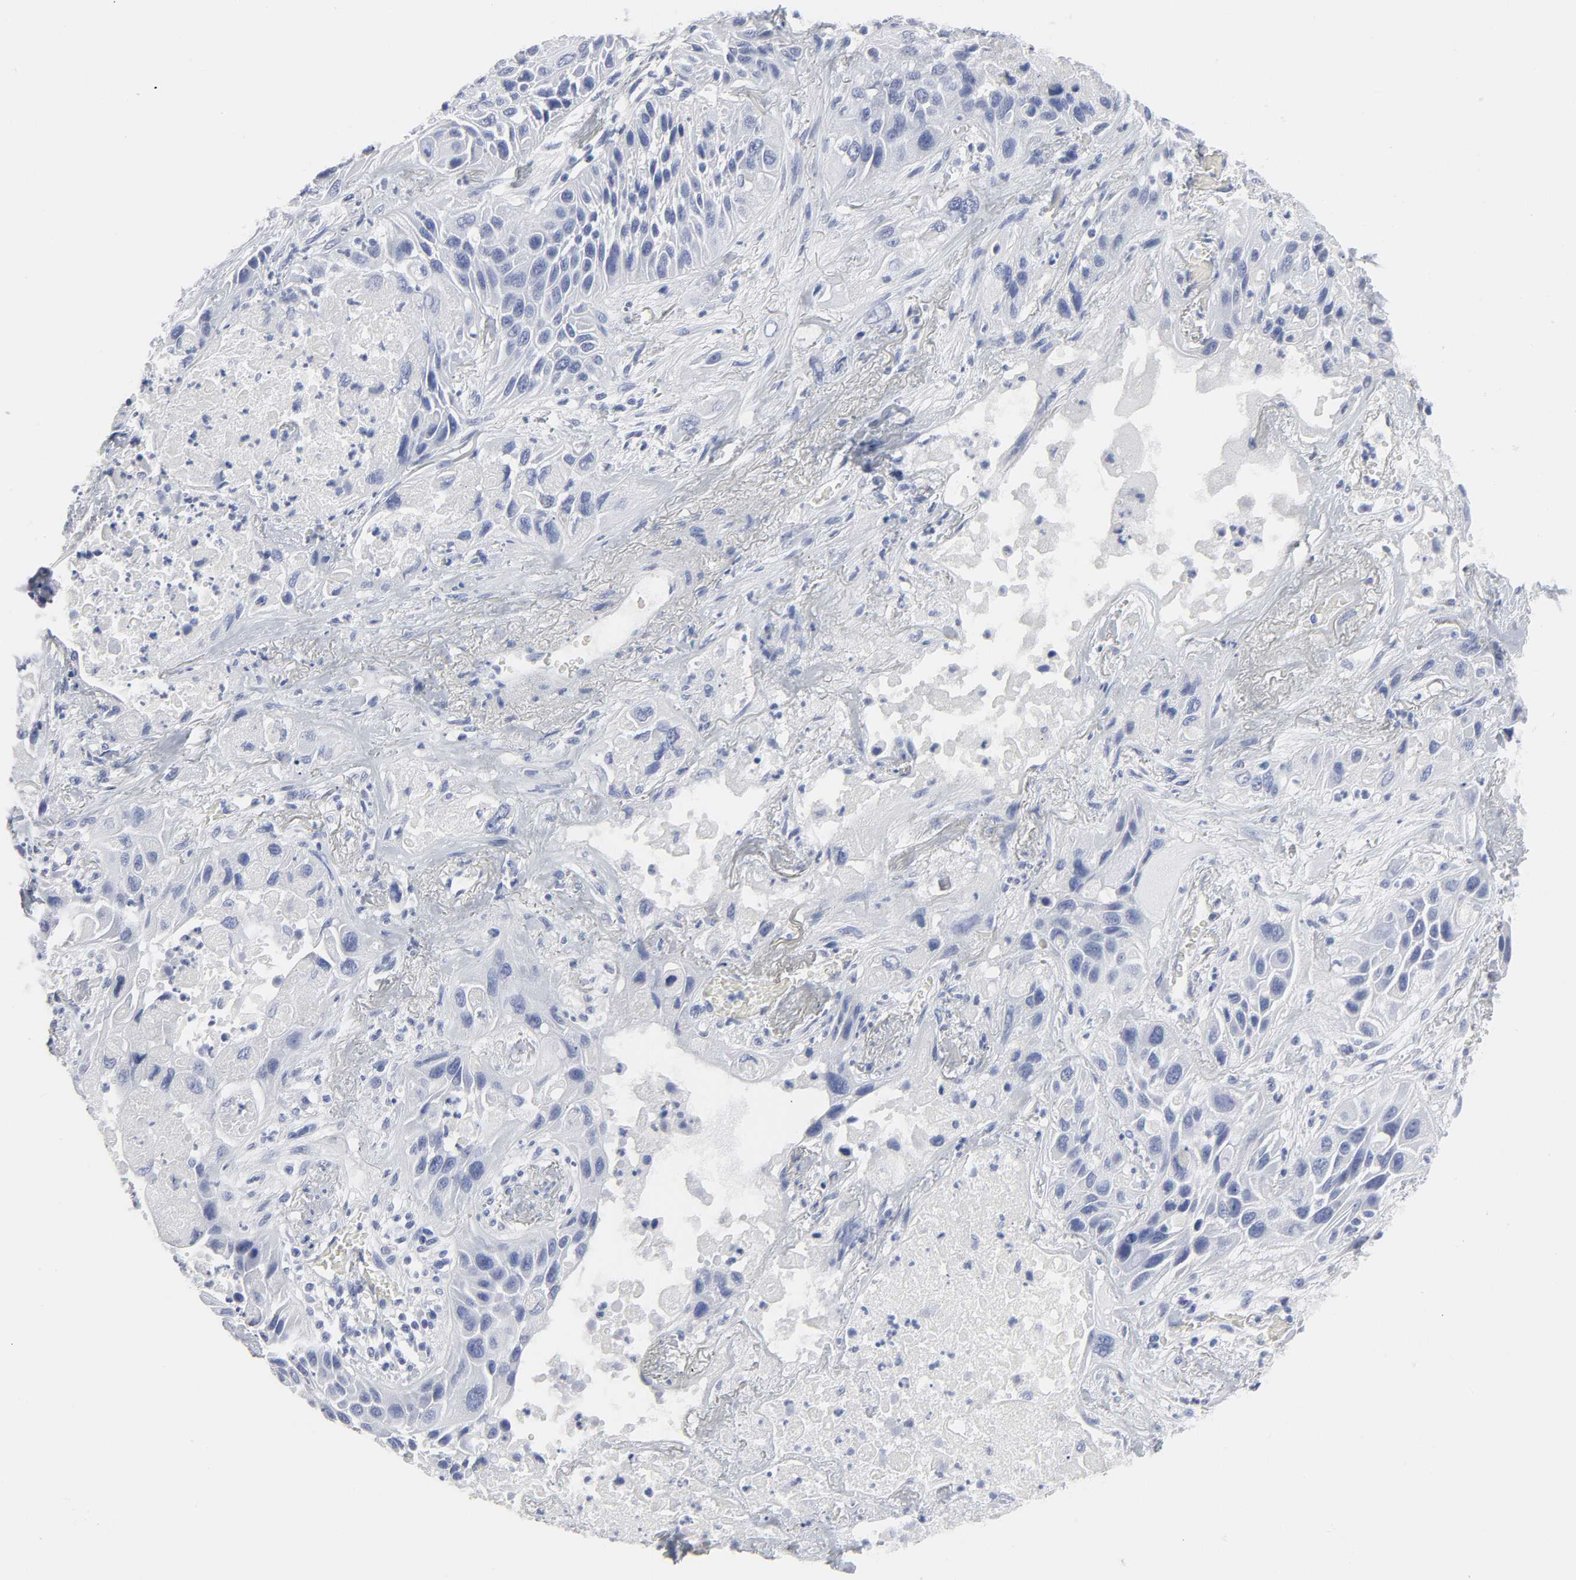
{"staining": {"intensity": "negative", "quantity": "none", "location": "none"}, "tissue": "lung cancer", "cell_type": "Tumor cells", "image_type": "cancer", "snomed": [{"axis": "morphology", "description": "Squamous cell carcinoma, NOS"}, {"axis": "topography", "description": "Lung"}], "caption": "A micrograph of lung cancer (squamous cell carcinoma) stained for a protein shows no brown staining in tumor cells. (DAB immunohistochemistry (IHC) with hematoxylin counter stain).", "gene": "HNF4A", "patient": {"sex": "female", "age": 76}}